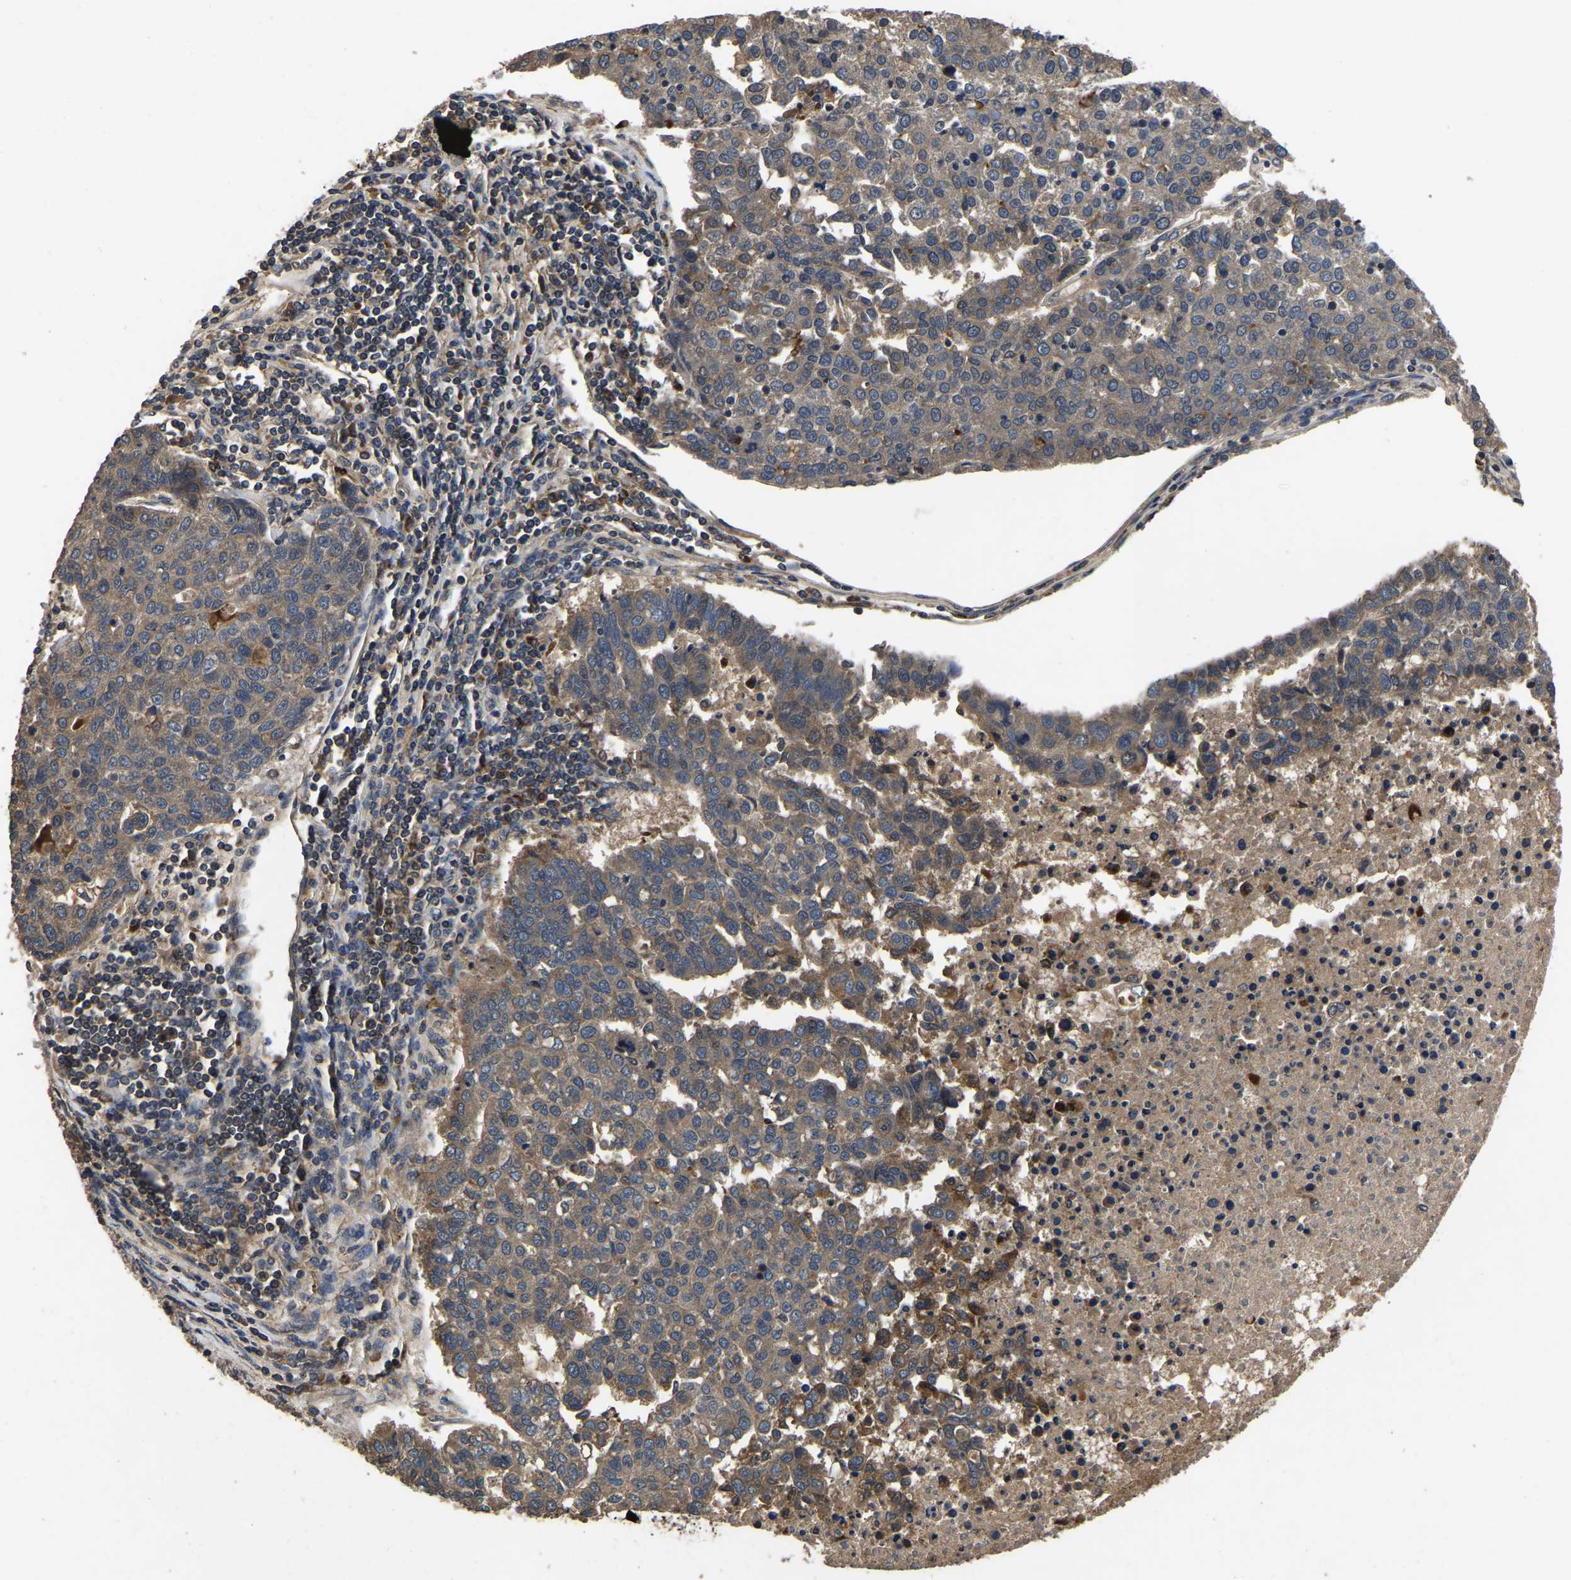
{"staining": {"intensity": "moderate", "quantity": ">75%", "location": "cytoplasmic/membranous"}, "tissue": "pancreatic cancer", "cell_type": "Tumor cells", "image_type": "cancer", "snomed": [{"axis": "morphology", "description": "Adenocarcinoma, NOS"}, {"axis": "topography", "description": "Pancreas"}], "caption": "Immunohistochemical staining of adenocarcinoma (pancreatic) shows moderate cytoplasmic/membranous protein staining in approximately >75% of tumor cells. The staining is performed using DAB (3,3'-diaminobenzidine) brown chromogen to label protein expression. The nuclei are counter-stained blue using hematoxylin.", "gene": "CRYZL1", "patient": {"sex": "female", "age": 61}}